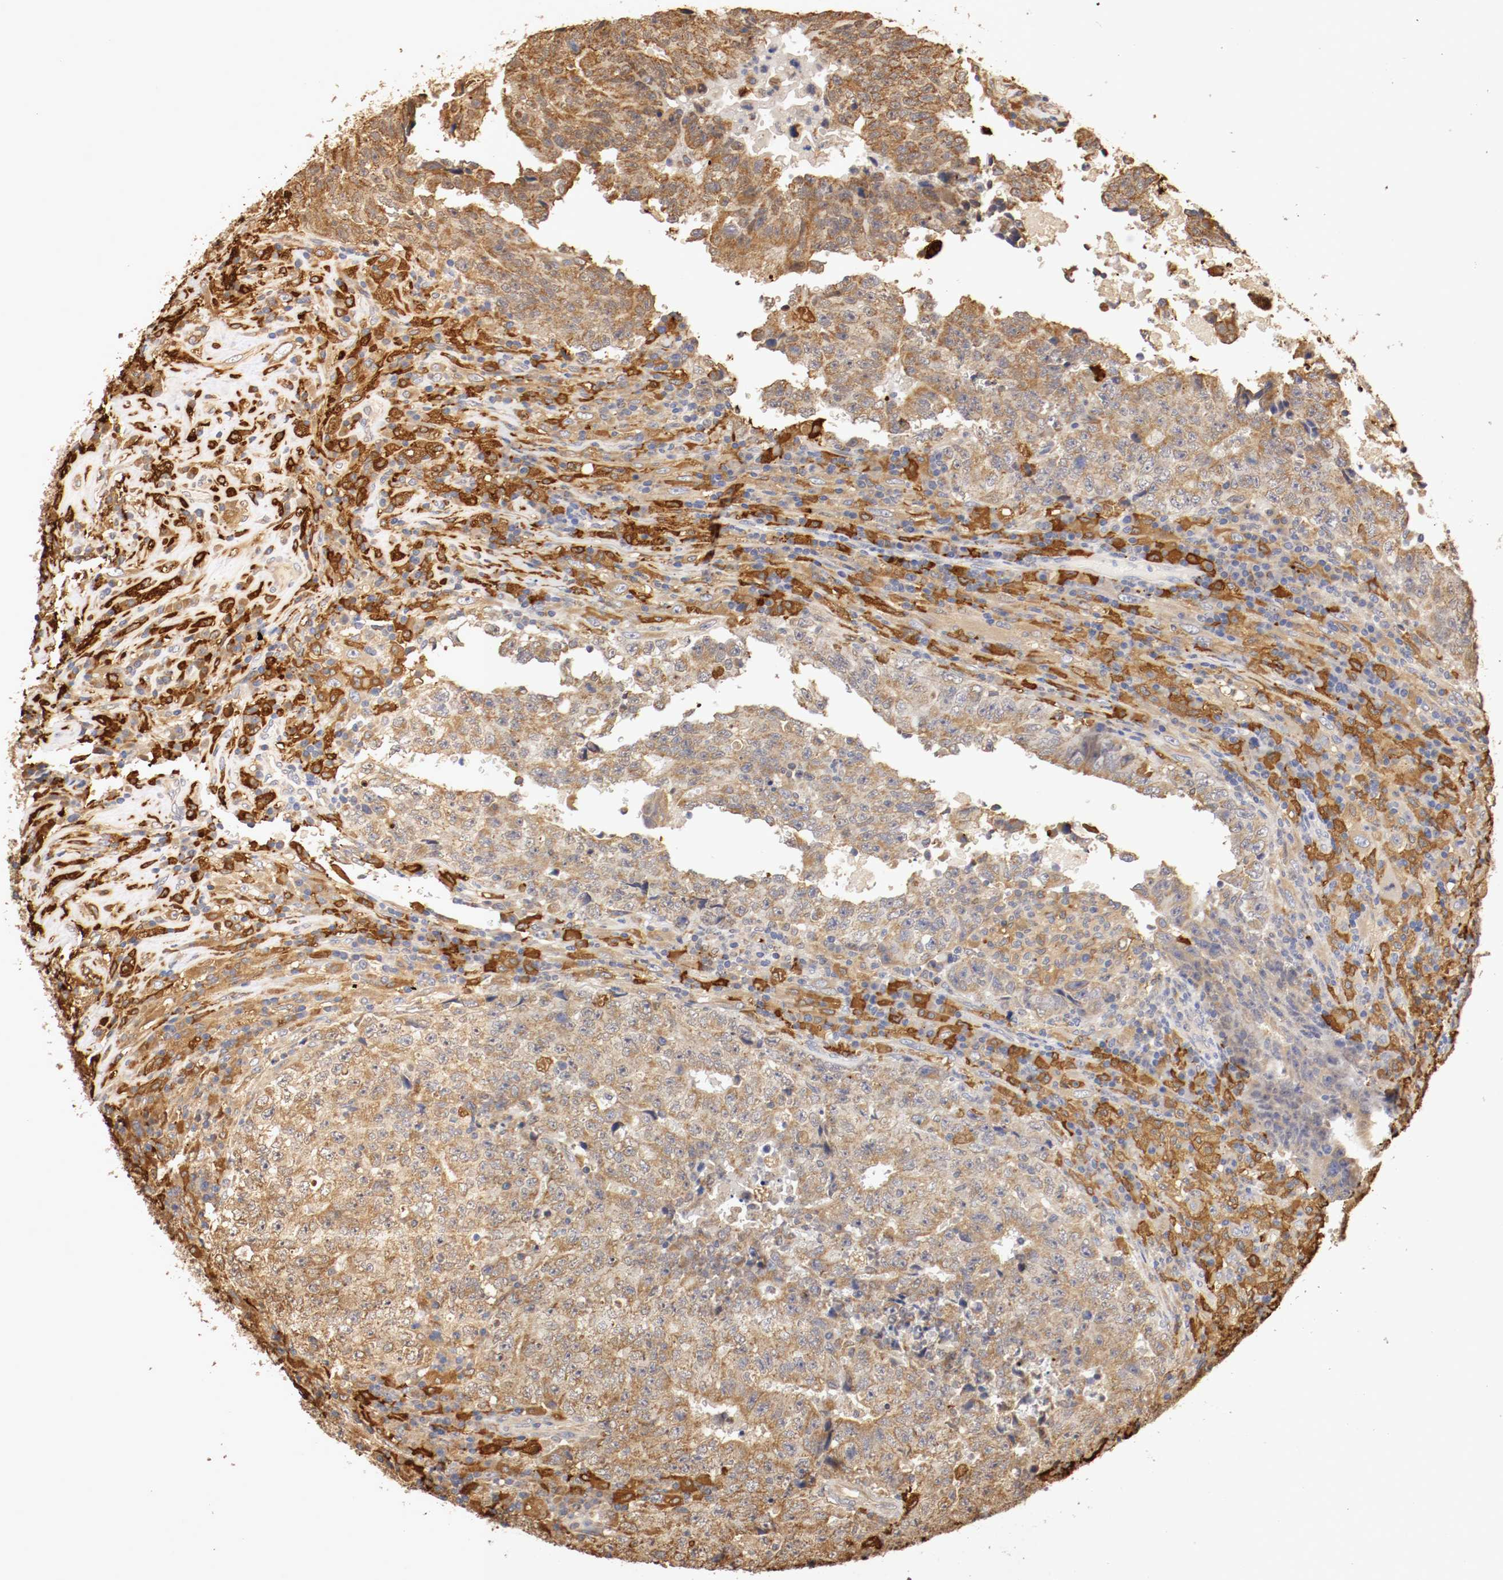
{"staining": {"intensity": "moderate", "quantity": ">75%", "location": "cytoplasmic/membranous"}, "tissue": "testis cancer", "cell_type": "Tumor cells", "image_type": "cancer", "snomed": [{"axis": "morphology", "description": "Necrosis, NOS"}, {"axis": "morphology", "description": "Carcinoma, Embryonal, NOS"}, {"axis": "topography", "description": "Testis"}], "caption": "Testis cancer stained with a brown dye reveals moderate cytoplasmic/membranous positive expression in approximately >75% of tumor cells.", "gene": "VEZT", "patient": {"sex": "male", "age": 19}}